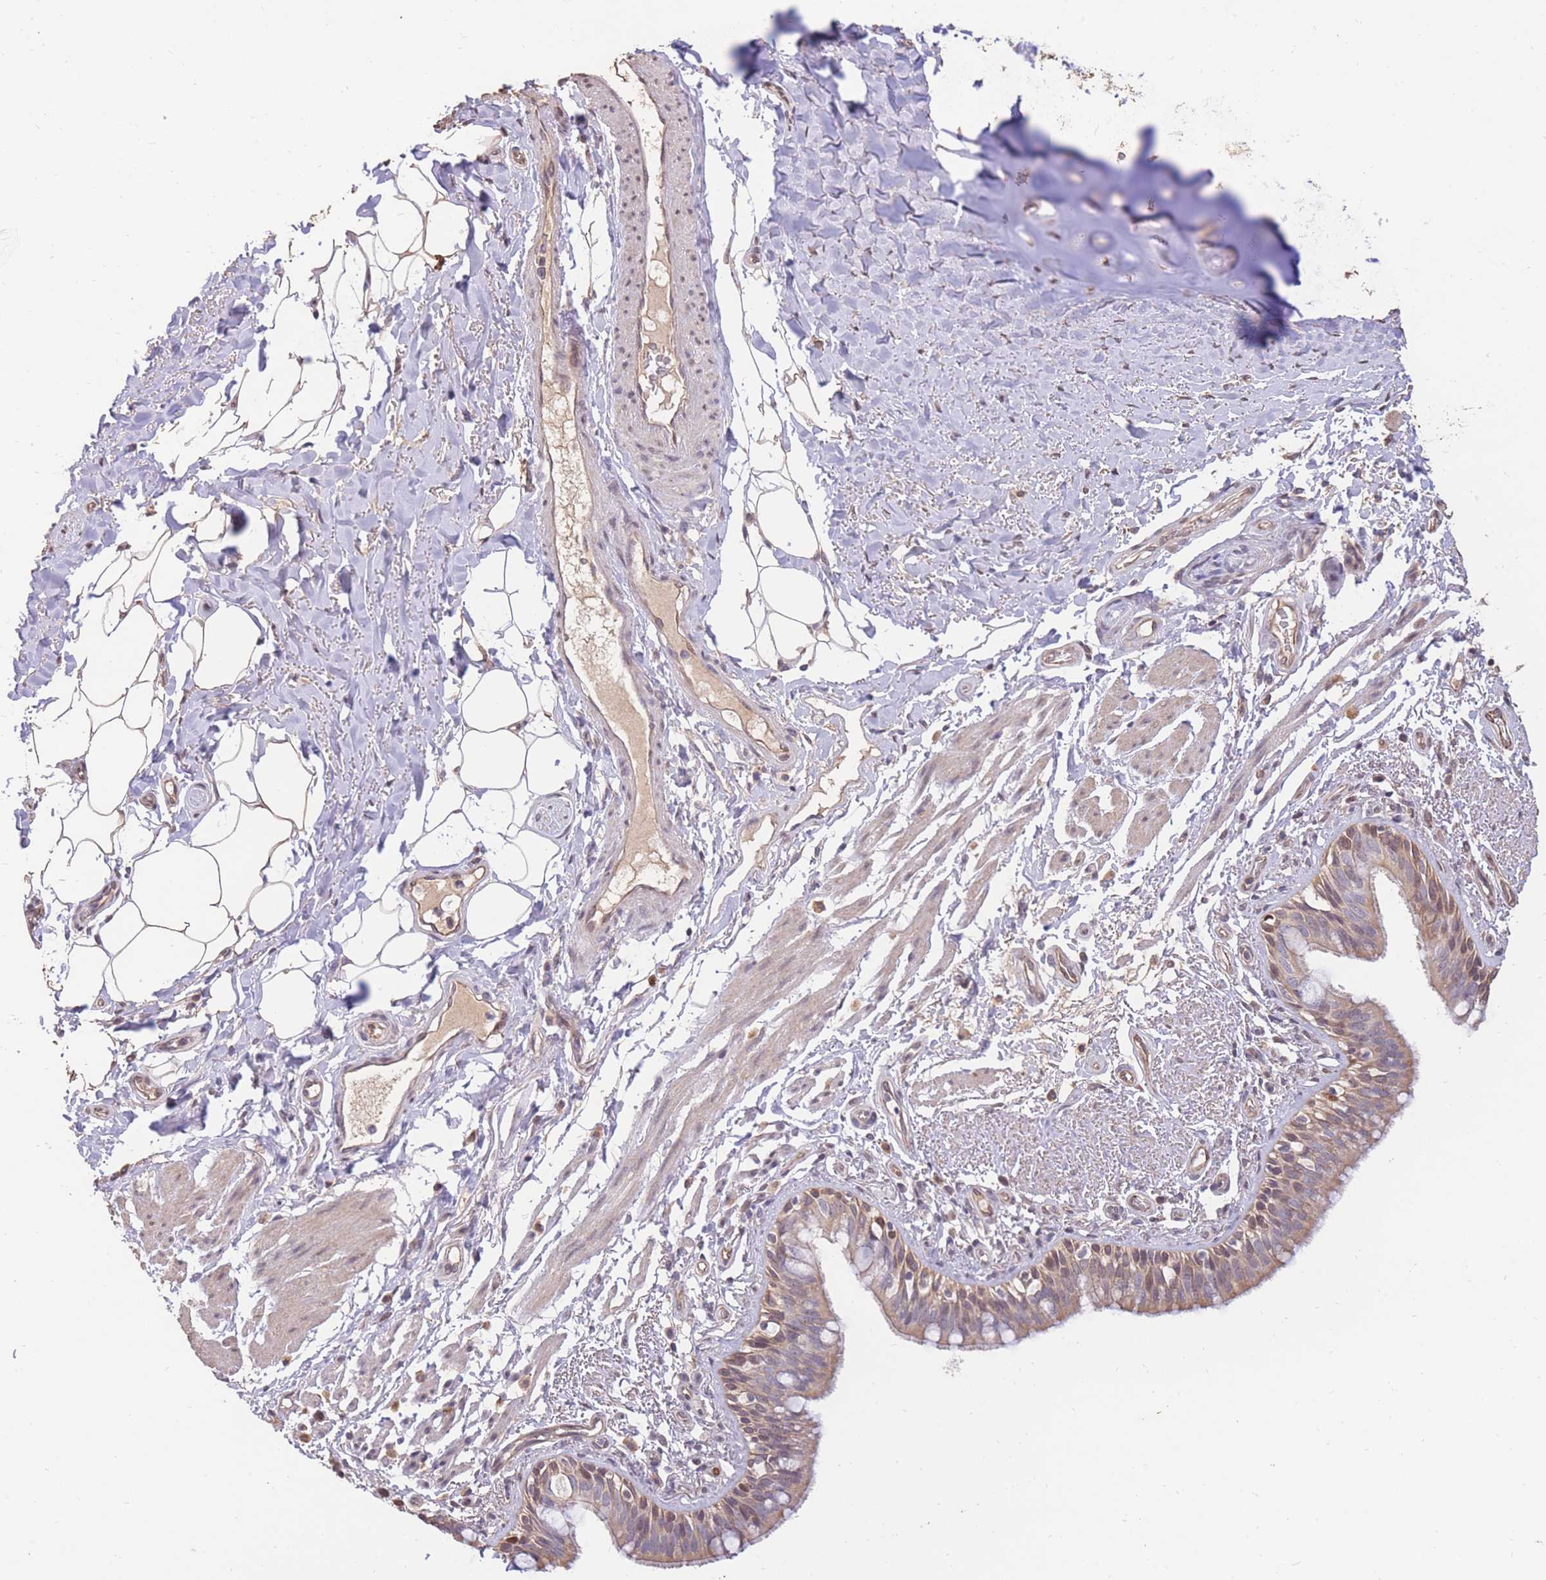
{"staining": {"intensity": "weak", "quantity": ">75%", "location": "cytoplasmic/membranous"}, "tissue": "bronchus", "cell_type": "Respiratory epithelial cells", "image_type": "normal", "snomed": [{"axis": "morphology", "description": "Normal tissue, NOS"}, {"axis": "morphology", "description": "Neoplasm, uncertain whether benign or malignant"}, {"axis": "topography", "description": "Bronchus"}, {"axis": "topography", "description": "Lung"}], "caption": "Immunohistochemical staining of unremarkable bronchus displays >75% levels of weak cytoplasmic/membranous protein staining in approximately >75% of respiratory epithelial cells. The staining was performed using DAB (3,3'-diaminobenzidine), with brown indicating positive protein expression. Nuclei are stained blue with hematoxylin.", "gene": "RGS14", "patient": {"sex": "male", "age": 55}}